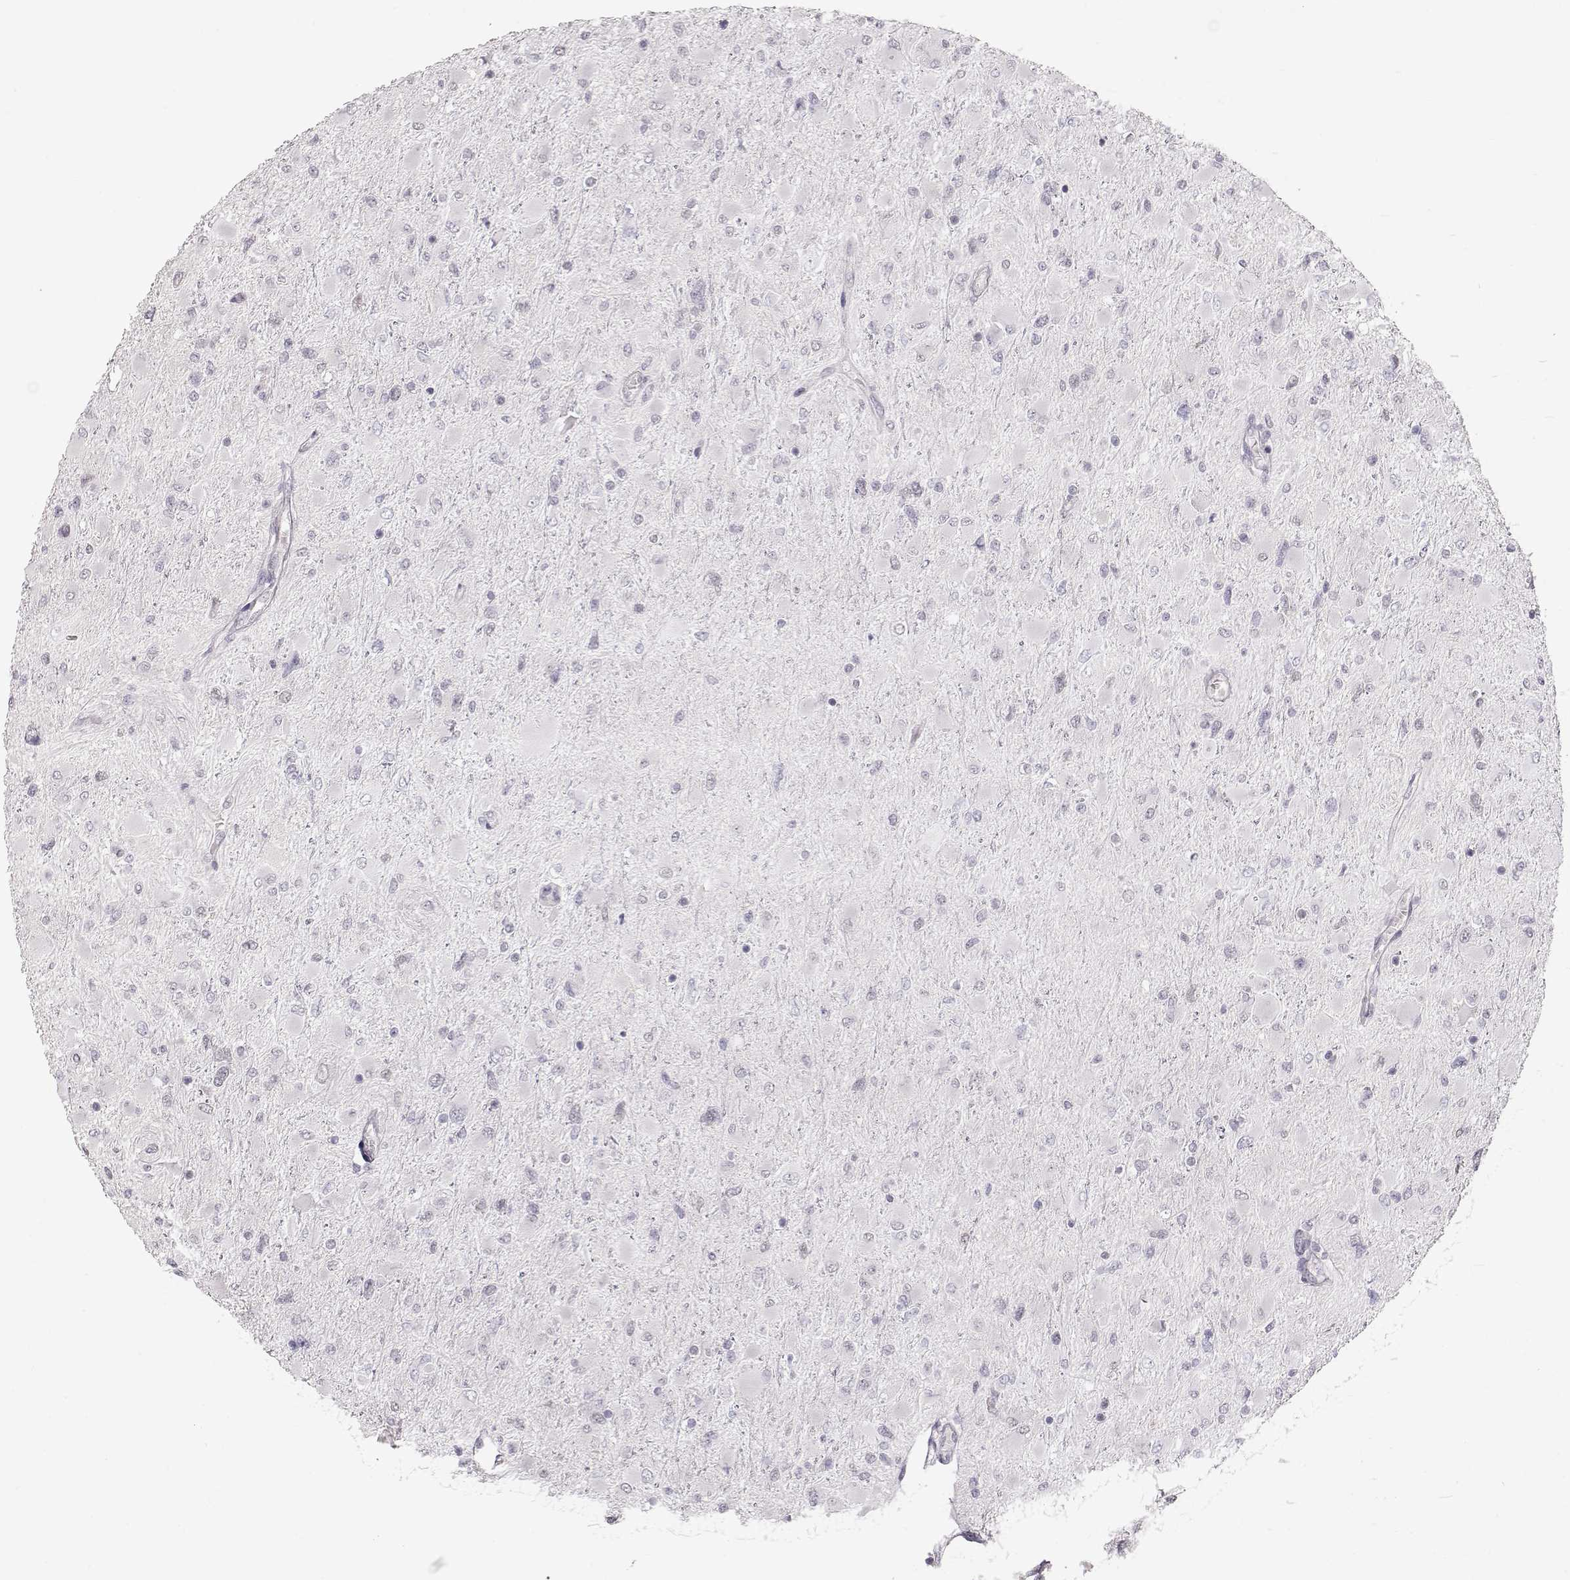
{"staining": {"intensity": "negative", "quantity": "none", "location": "none"}, "tissue": "glioma", "cell_type": "Tumor cells", "image_type": "cancer", "snomed": [{"axis": "morphology", "description": "Glioma, malignant, High grade"}, {"axis": "topography", "description": "Cerebral cortex"}], "caption": "Immunohistochemistry (IHC) of human glioma reveals no expression in tumor cells. The staining was performed using DAB to visualize the protein expression in brown, while the nuclei were stained in blue with hematoxylin (Magnification: 20x).", "gene": "FAM205A", "patient": {"sex": "female", "age": 36}}